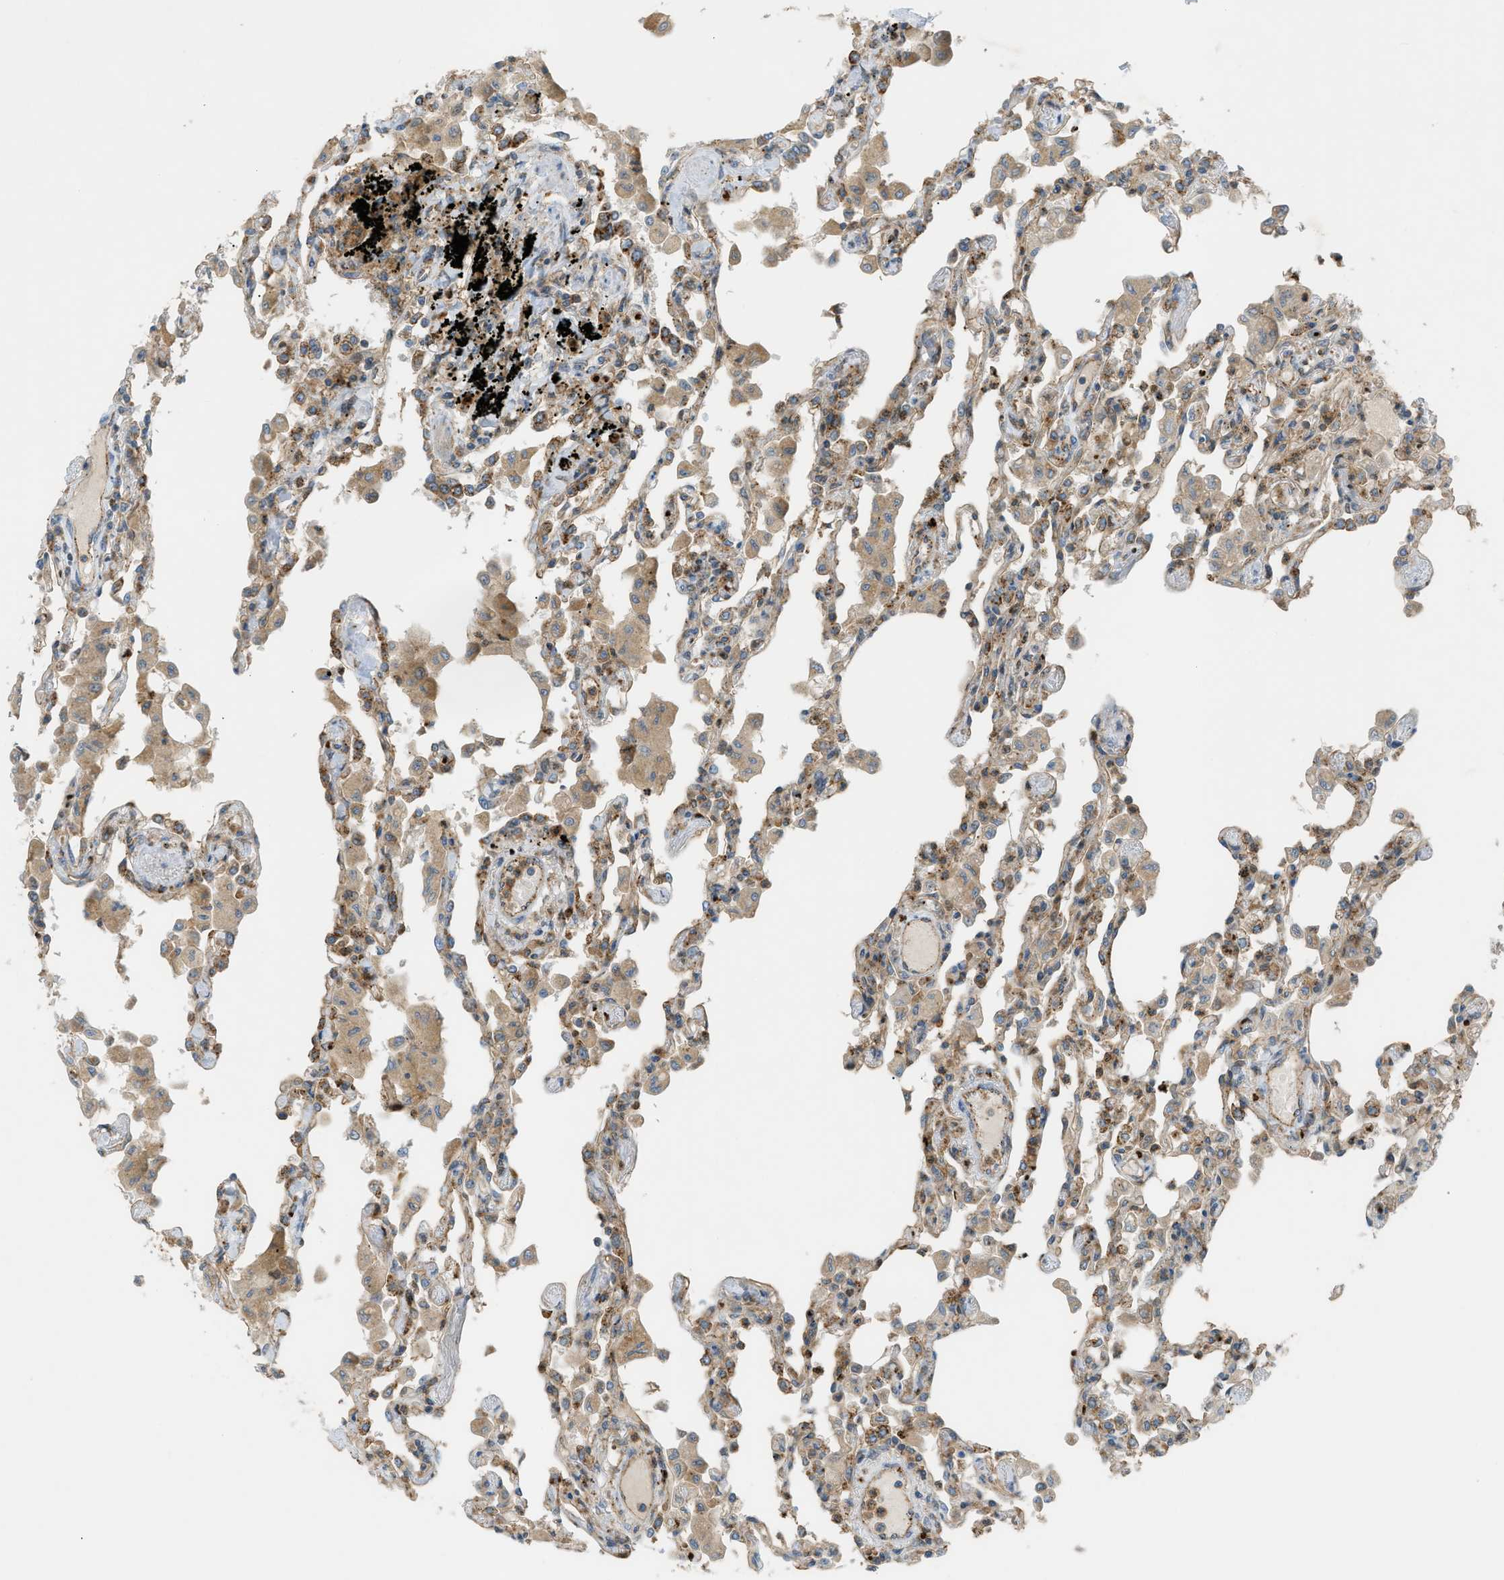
{"staining": {"intensity": "strong", "quantity": "25%-75%", "location": "cytoplasmic/membranous"}, "tissue": "lung", "cell_type": "Alveolar cells", "image_type": "normal", "snomed": [{"axis": "morphology", "description": "Normal tissue, NOS"}, {"axis": "topography", "description": "Bronchus"}, {"axis": "topography", "description": "Lung"}], "caption": "This photomicrograph demonstrates unremarkable lung stained with IHC to label a protein in brown. The cytoplasmic/membranous of alveolar cells show strong positivity for the protein. Nuclei are counter-stained blue.", "gene": "GRK6", "patient": {"sex": "female", "age": 49}}